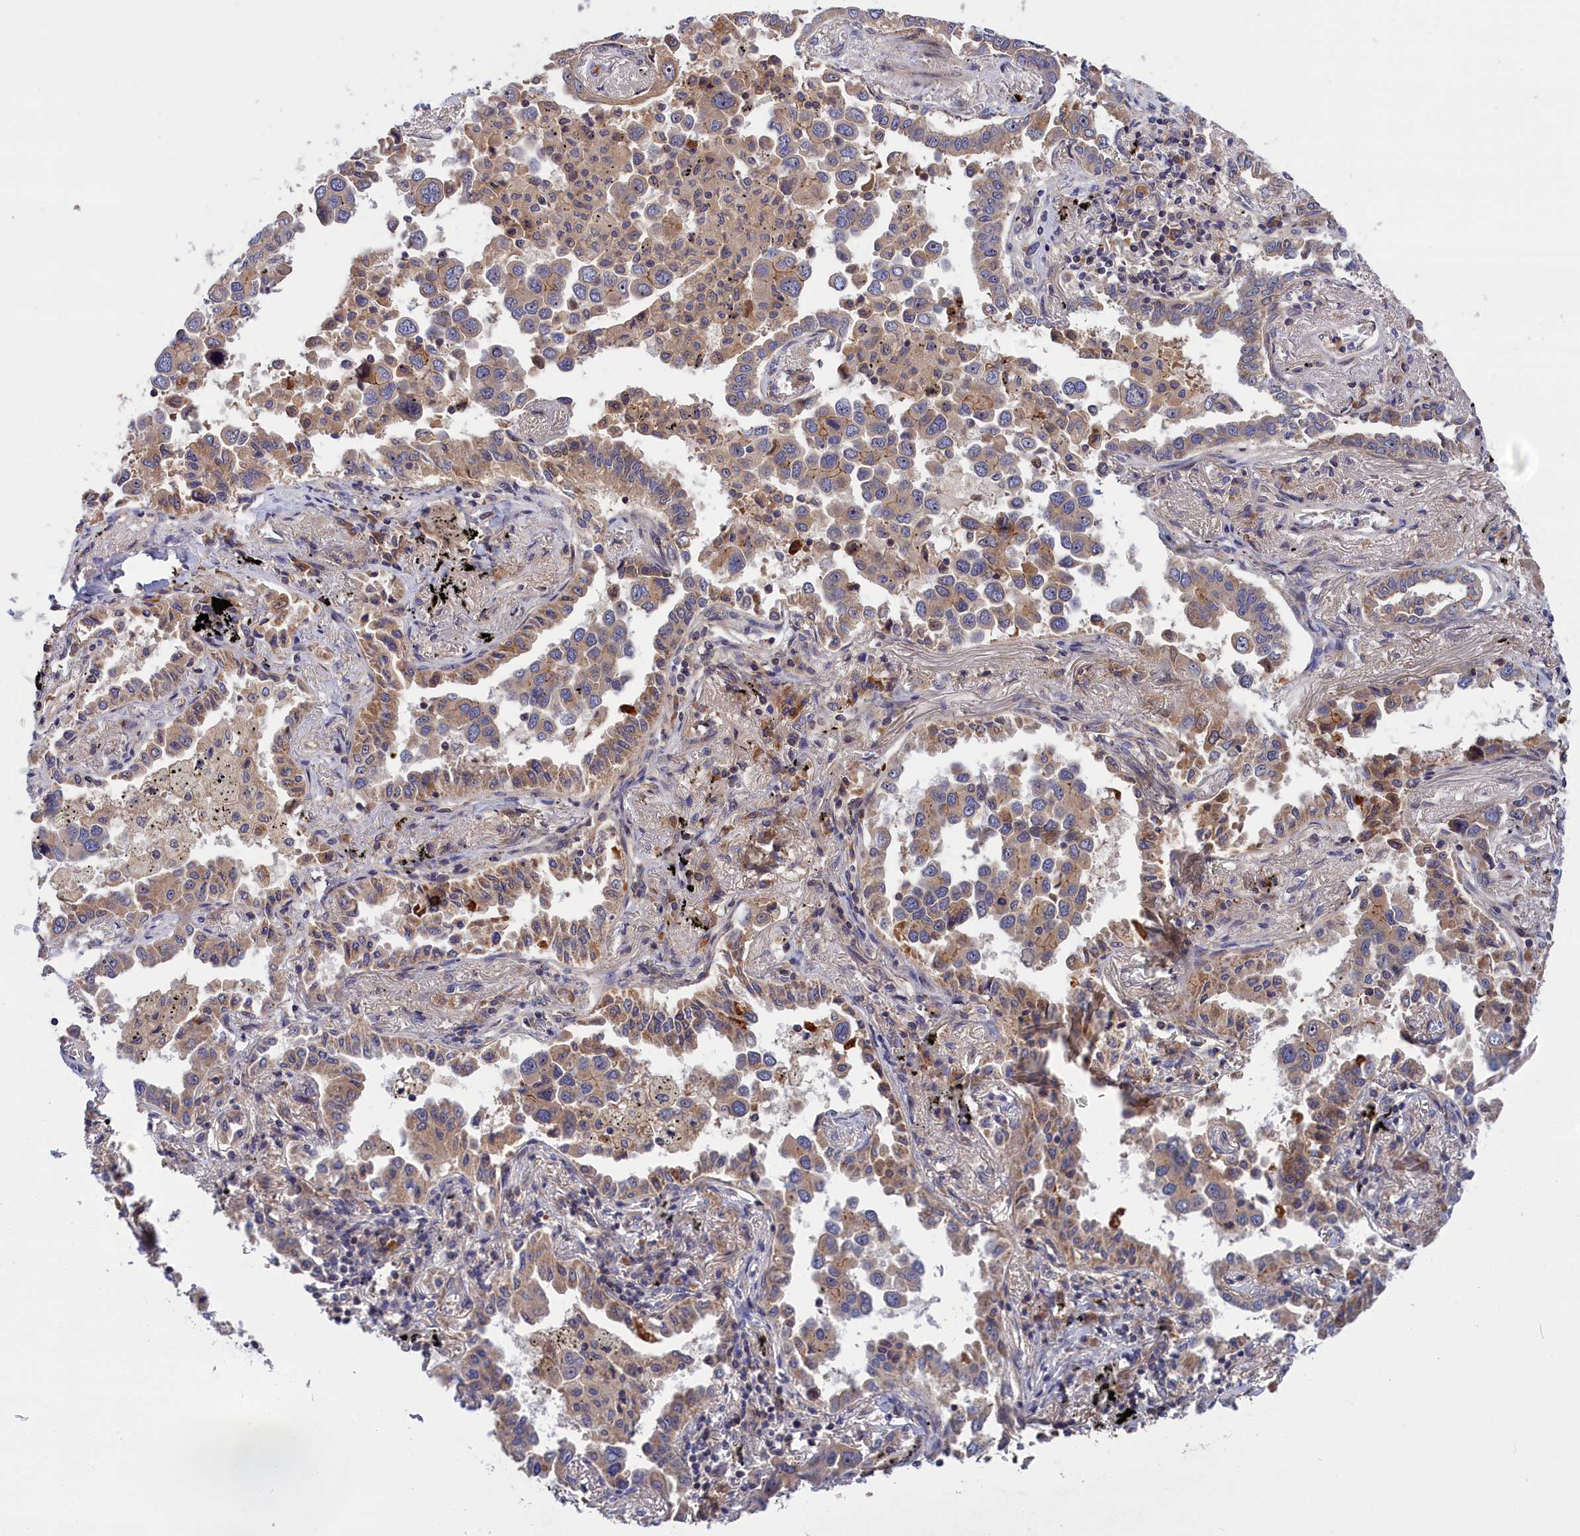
{"staining": {"intensity": "weak", "quantity": ">75%", "location": "cytoplasmic/membranous"}, "tissue": "lung cancer", "cell_type": "Tumor cells", "image_type": "cancer", "snomed": [{"axis": "morphology", "description": "Adenocarcinoma, NOS"}, {"axis": "topography", "description": "Lung"}], "caption": "A photomicrograph showing weak cytoplasmic/membranous positivity in approximately >75% of tumor cells in lung adenocarcinoma, as visualized by brown immunohistochemical staining.", "gene": "CRACD", "patient": {"sex": "male", "age": 67}}